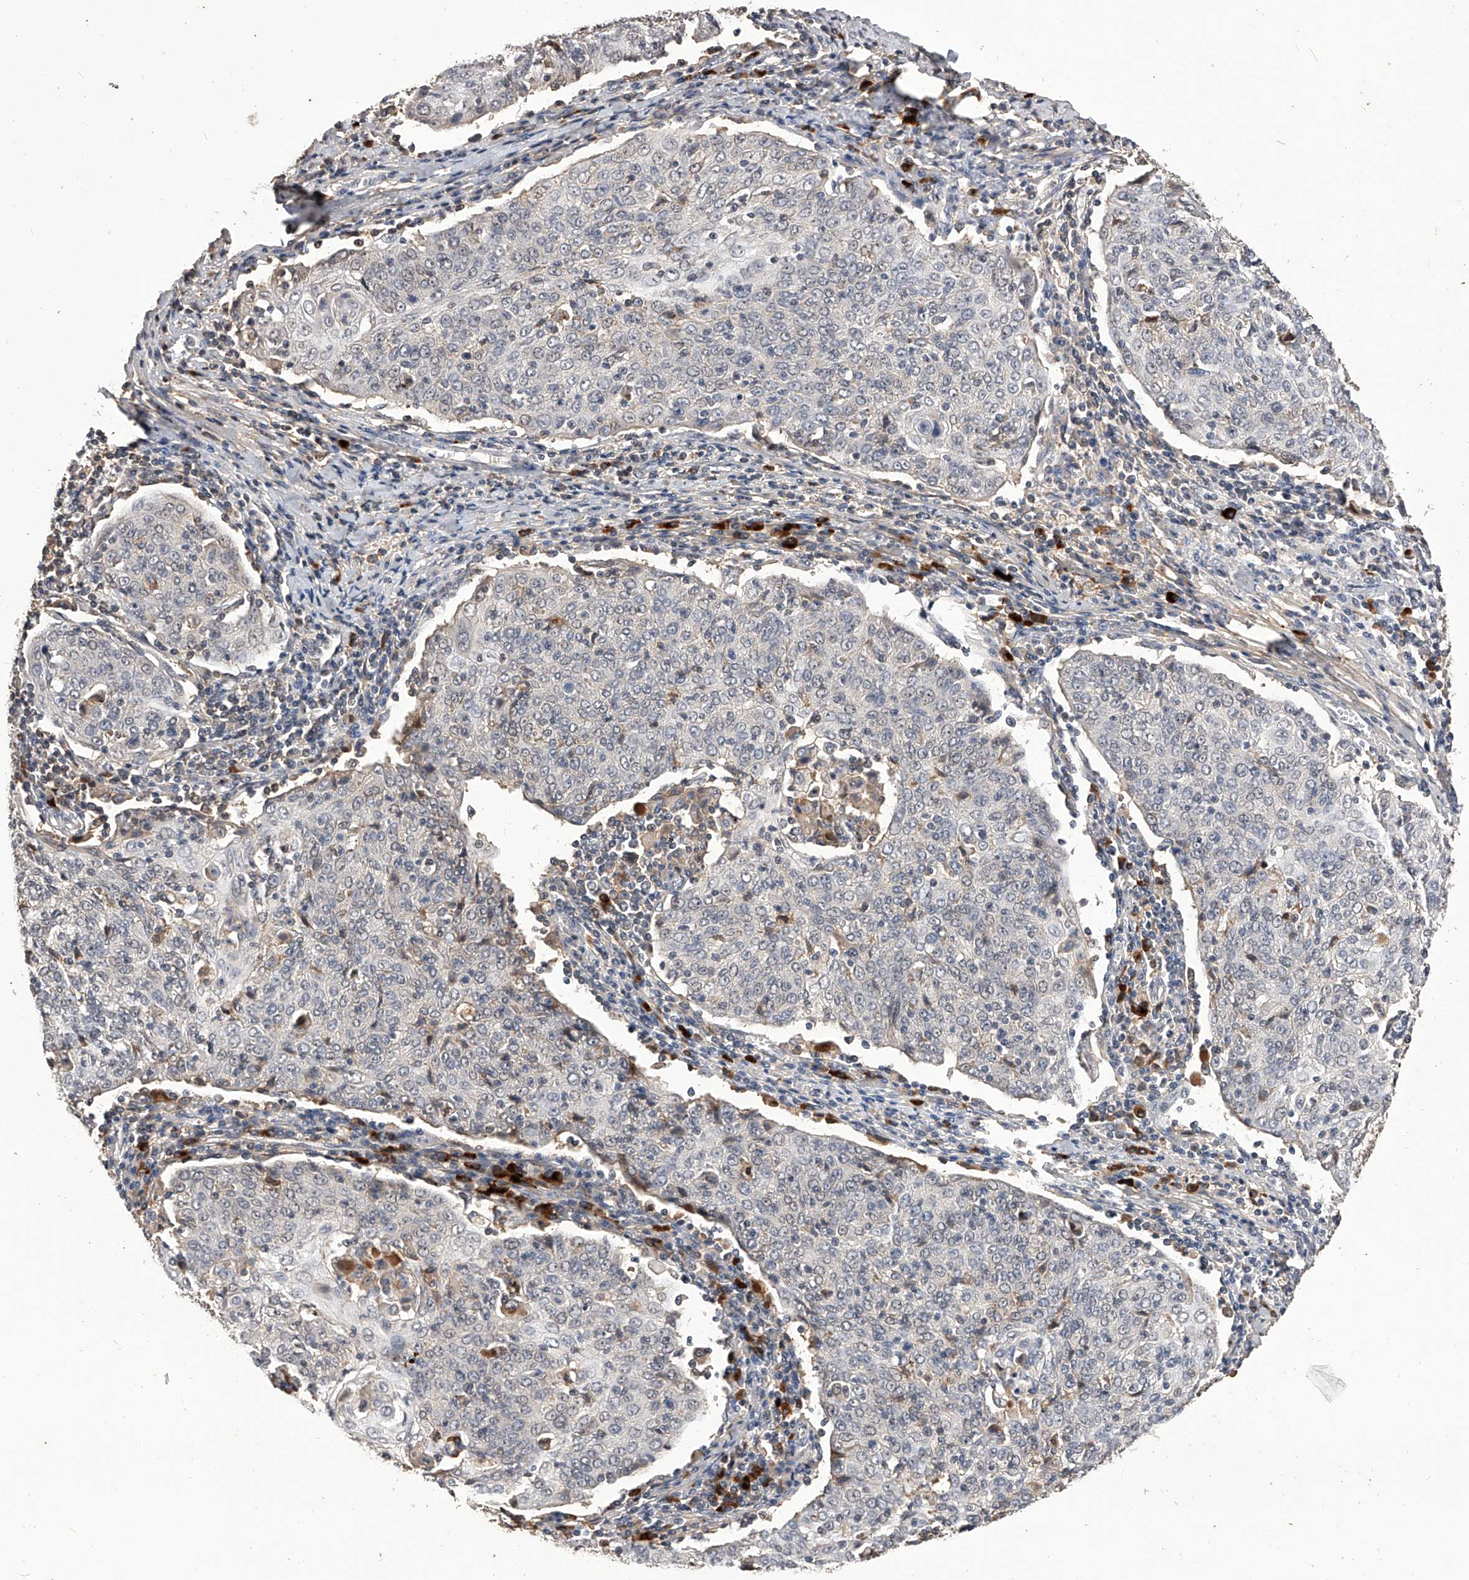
{"staining": {"intensity": "negative", "quantity": "none", "location": "none"}, "tissue": "cervical cancer", "cell_type": "Tumor cells", "image_type": "cancer", "snomed": [{"axis": "morphology", "description": "Squamous cell carcinoma, NOS"}, {"axis": "topography", "description": "Cervix"}], "caption": "Tumor cells are negative for protein expression in human cervical squamous cell carcinoma. (DAB (3,3'-diaminobenzidine) immunohistochemistry (IHC) with hematoxylin counter stain).", "gene": "CFAP410", "patient": {"sex": "female", "age": 48}}